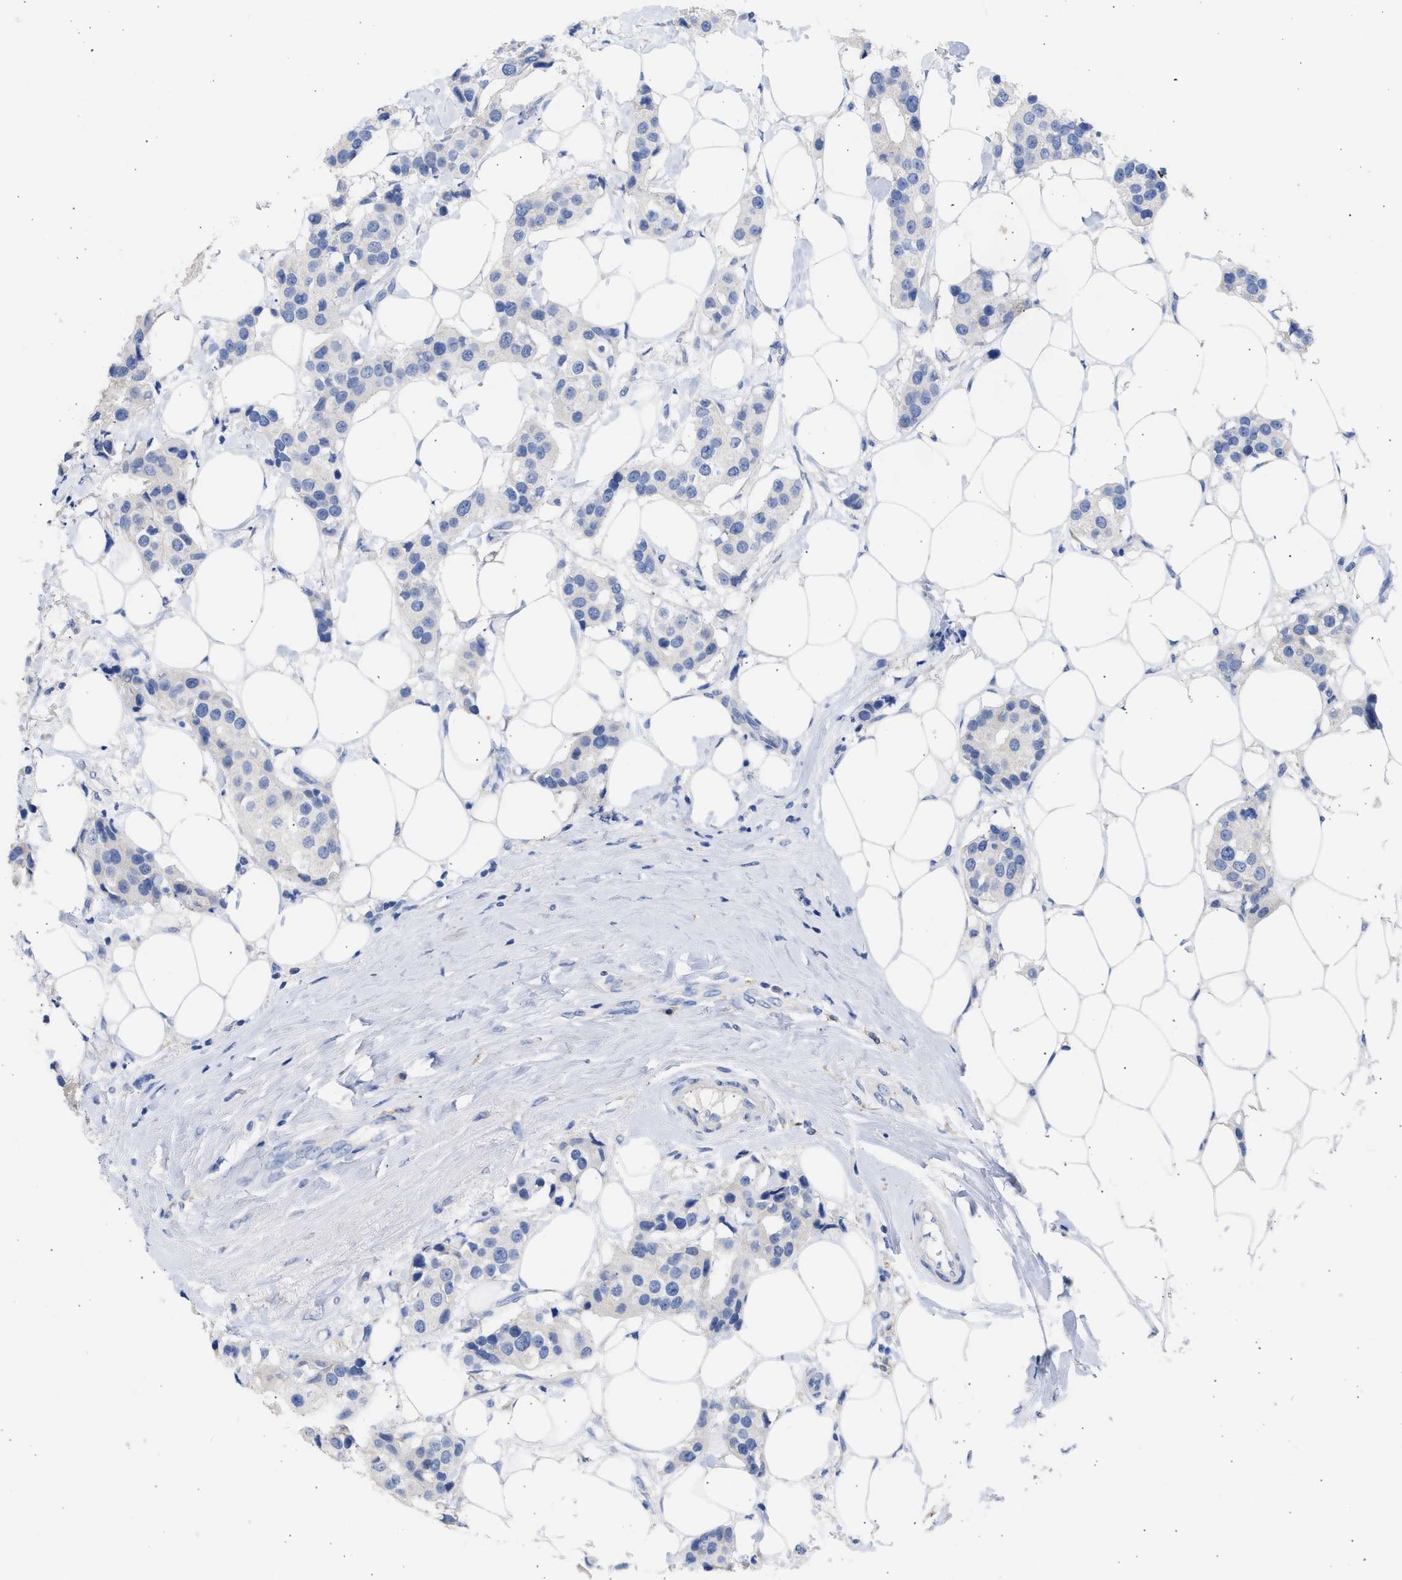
{"staining": {"intensity": "negative", "quantity": "none", "location": "none"}, "tissue": "breast cancer", "cell_type": "Tumor cells", "image_type": "cancer", "snomed": [{"axis": "morphology", "description": "Normal tissue, NOS"}, {"axis": "morphology", "description": "Duct carcinoma"}, {"axis": "topography", "description": "Breast"}], "caption": "Tumor cells are negative for brown protein staining in breast invasive ductal carcinoma. Brightfield microscopy of immunohistochemistry stained with DAB (3,3'-diaminobenzidine) (brown) and hematoxylin (blue), captured at high magnification.", "gene": "RSPH1", "patient": {"sex": "female", "age": 39}}